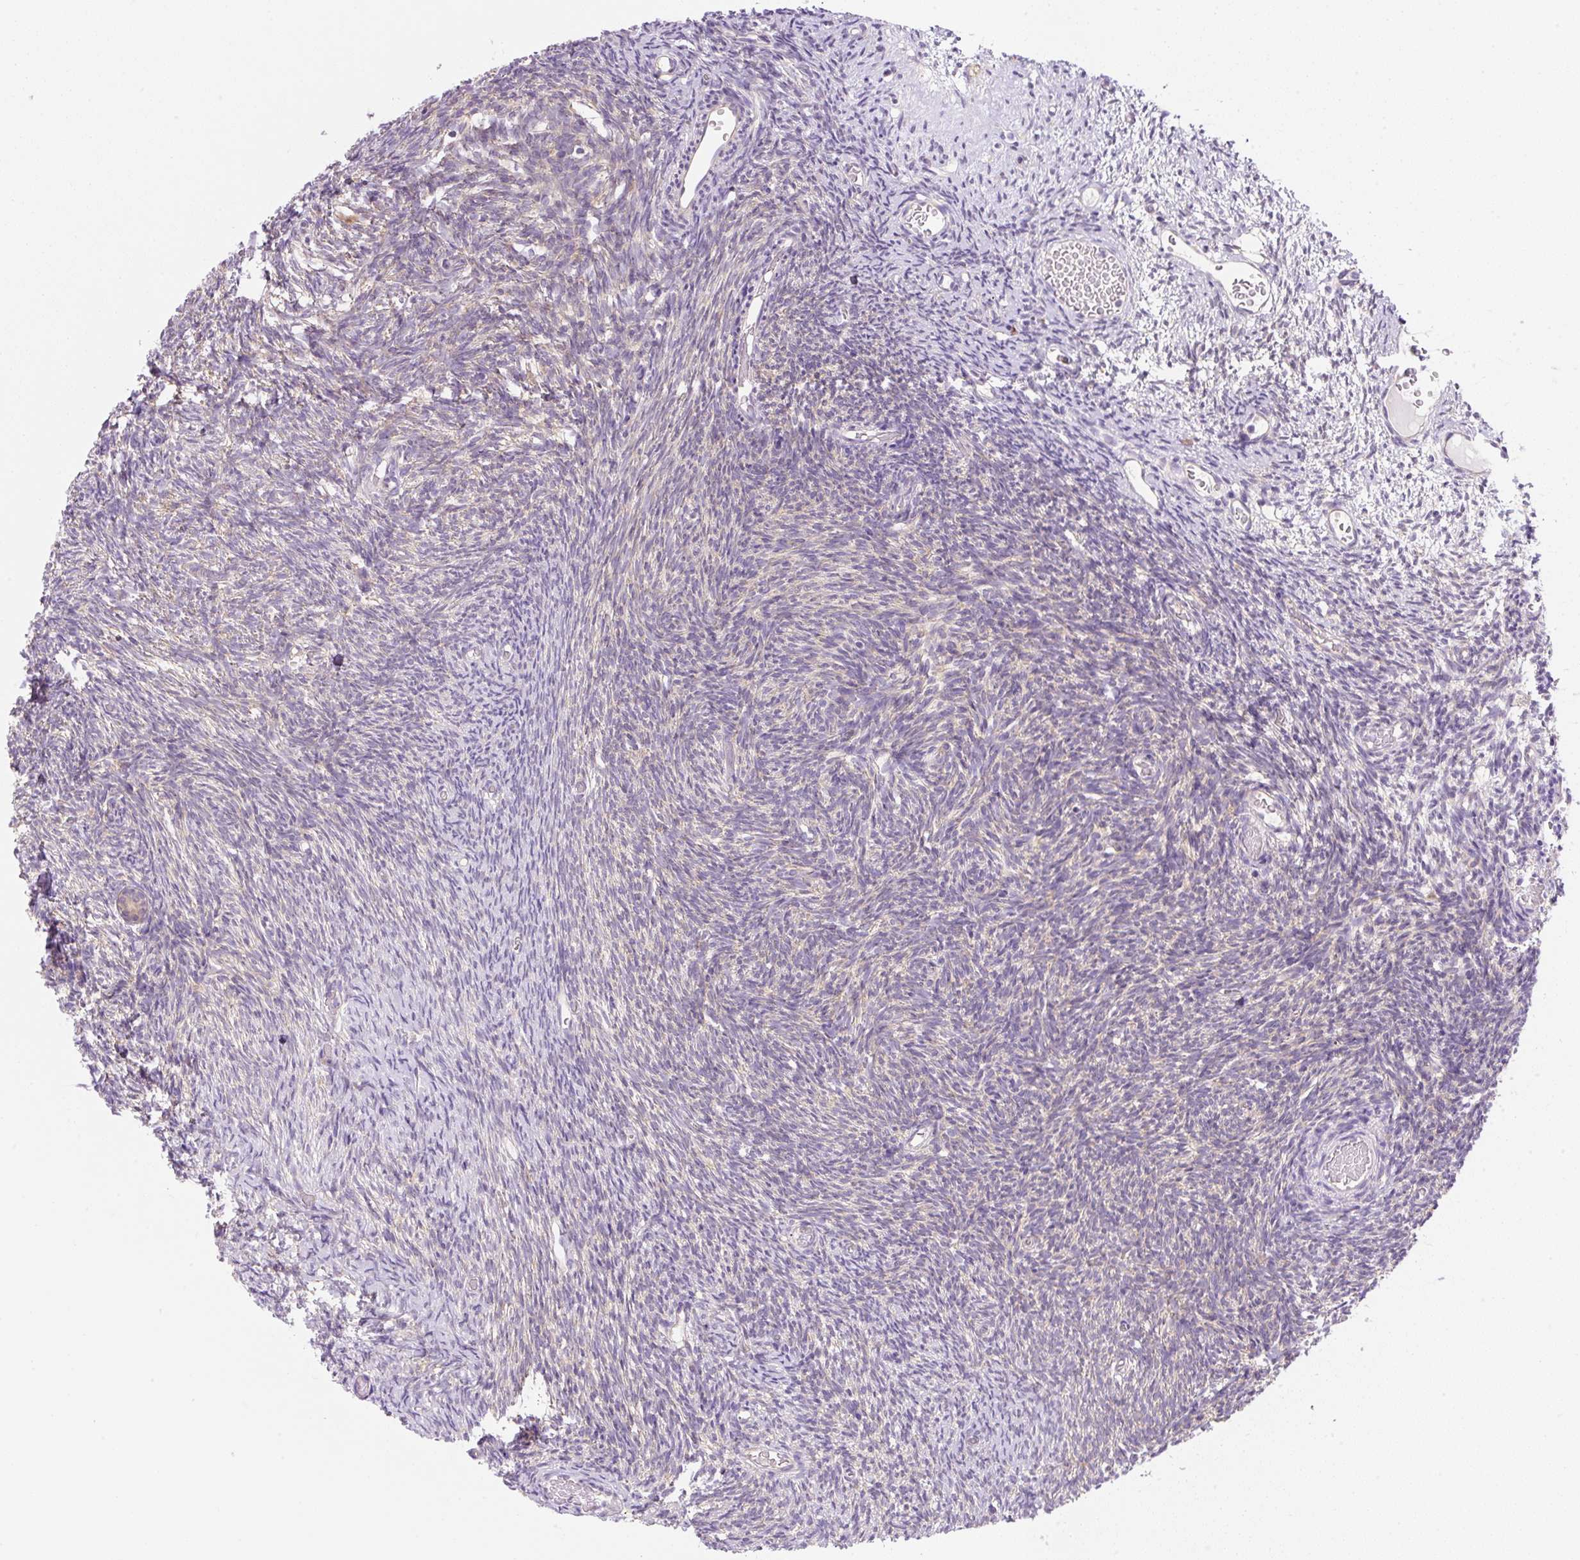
{"staining": {"intensity": "weak", "quantity": "25%-75%", "location": "cytoplasmic/membranous"}, "tissue": "ovary", "cell_type": "Follicle cells", "image_type": "normal", "snomed": [{"axis": "morphology", "description": "Normal tissue, NOS"}, {"axis": "topography", "description": "Ovary"}], "caption": "Protein expression analysis of benign ovary exhibits weak cytoplasmic/membranous expression in about 25%-75% of follicle cells.", "gene": "RPL18A", "patient": {"sex": "female", "age": 39}}